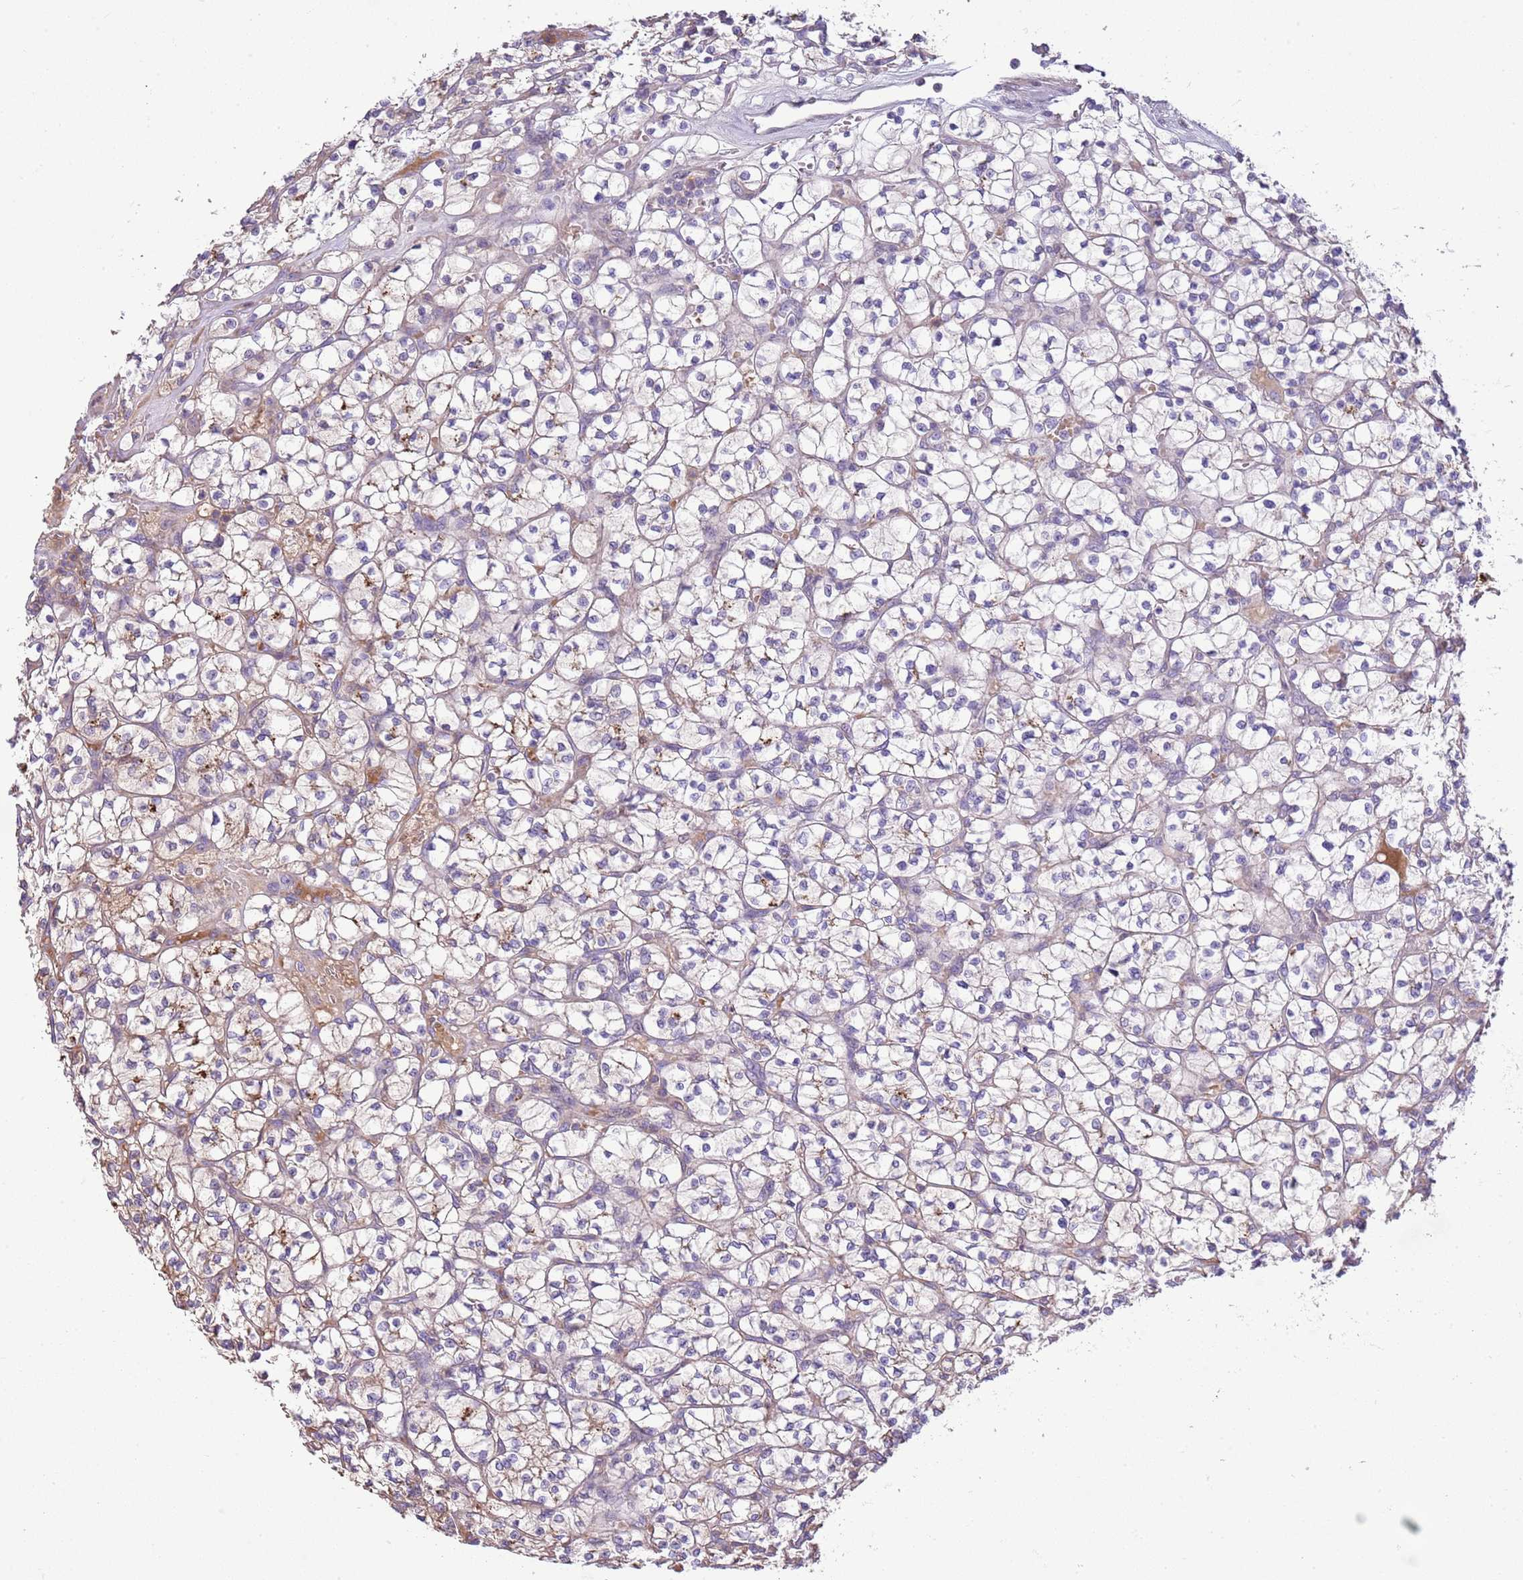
{"staining": {"intensity": "weak", "quantity": "<25%", "location": "cytoplasmic/membranous"}, "tissue": "renal cancer", "cell_type": "Tumor cells", "image_type": "cancer", "snomed": [{"axis": "morphology", "description": "Adenocarcinoma, NOS"}, {"axis": "topography", "description": "Kidney"}], "caption": "Protein analysis of renal cancer (adenocarcinoma) exhibits no significant expression in tumor cells. (IHC, brightfield microscopy, high magnification).", "gene": "ABHD17C", "patient": {"sex": "female", "age": 64}}